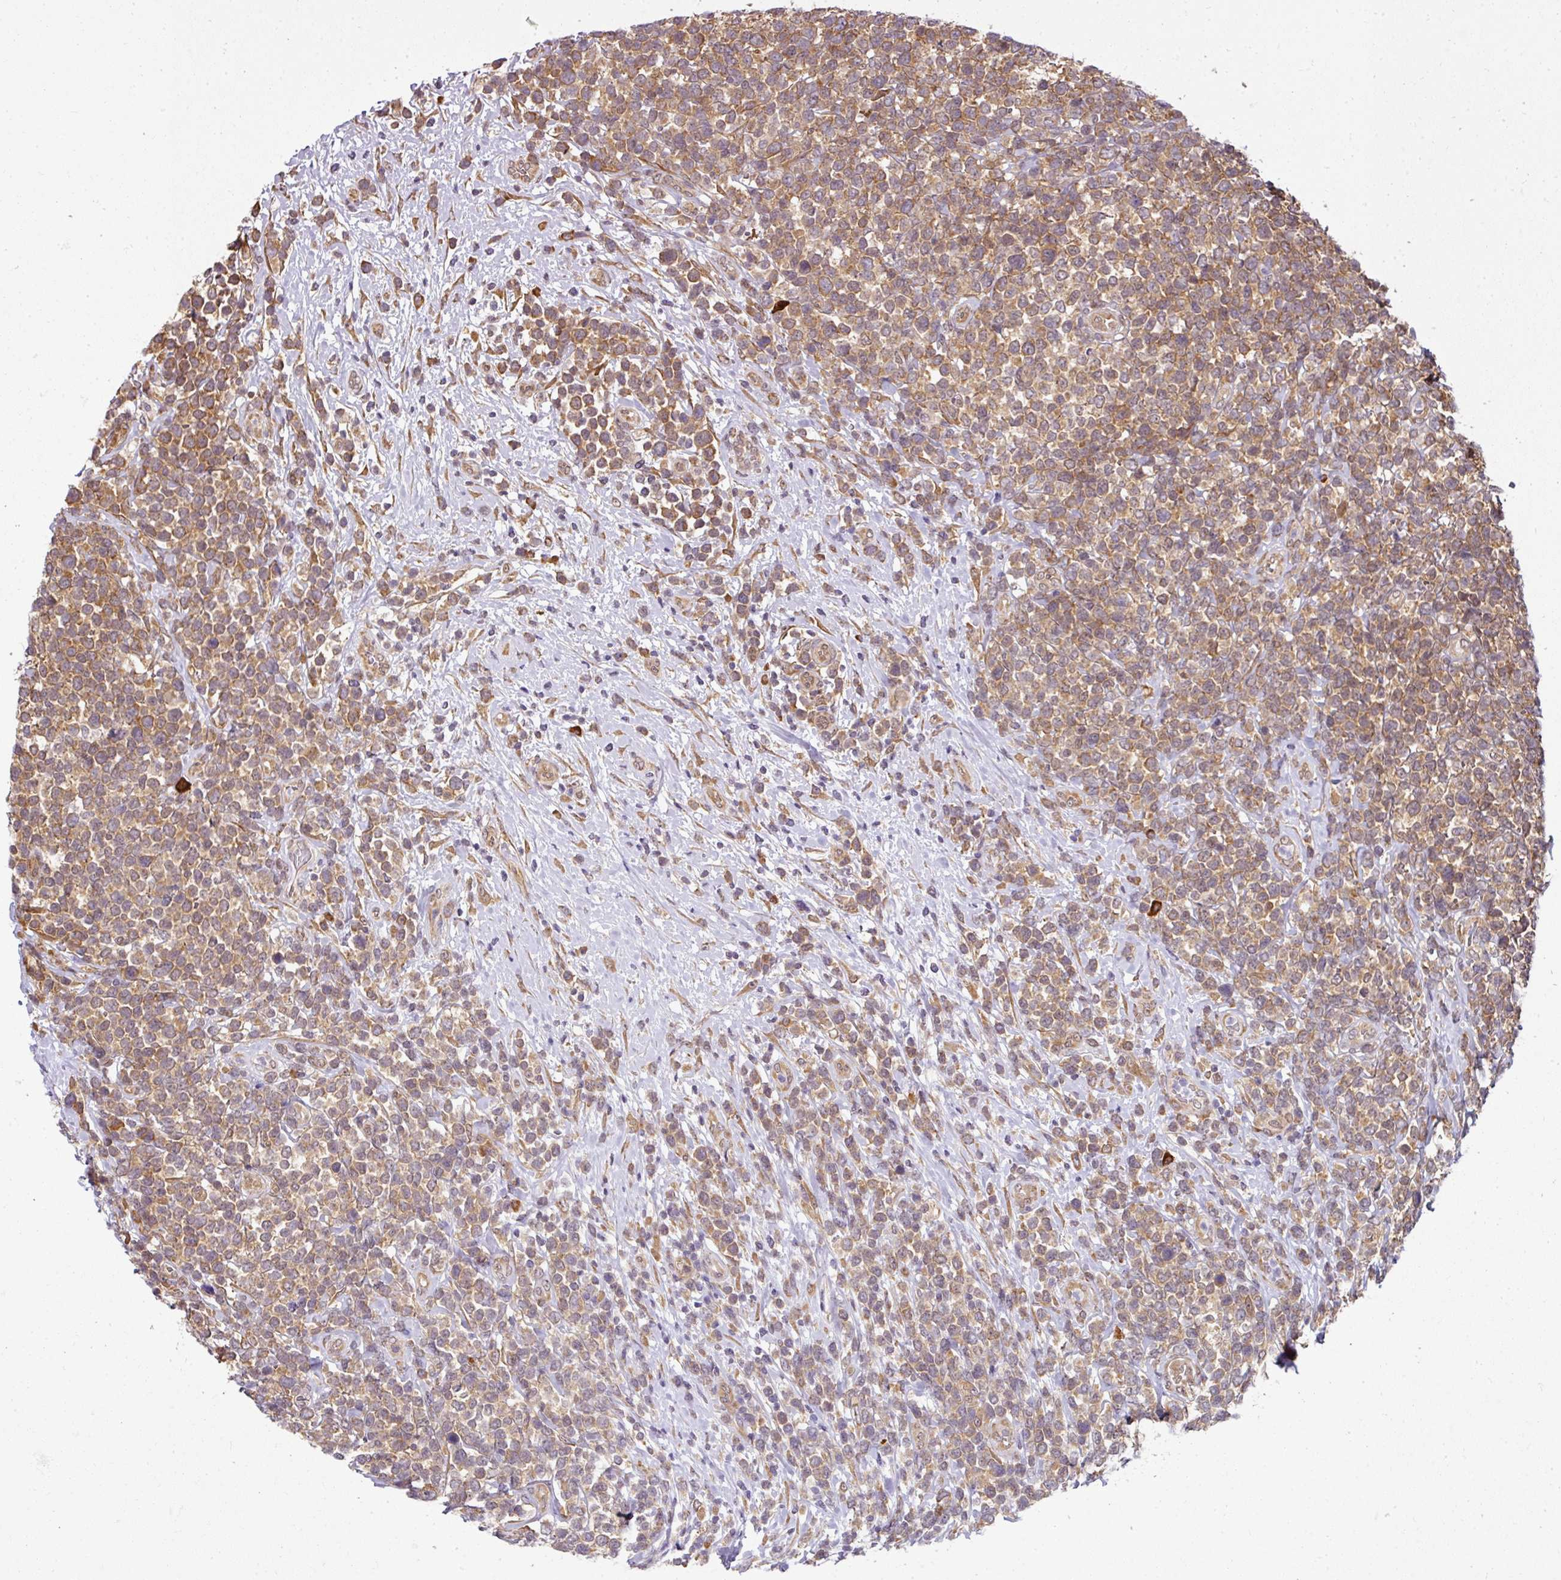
{"staining": {"intensity": "moderate", "quantity": ">75%", "location": "cytoplasmic/membranous"}, "tissue": "lymphoma", "cell_type": "Tumor cells", "image_type": "cancer", "snomed": [{"axis": "morphology", "description": "Malignant lymphoma, non-Hodgkin's type, High grade"}, {"axis": "topography", "description": "Soft tissue"}], "caption": "Protein staining demonstrates moderate cytoplasmic/membranous expression in approximately >75% of tumor cells in lymphoma. (Brightfield microscopy of DAB IHC at high magnification).", "gene": "RBM4B", "patient": {"sex": "female", "age": 56}}